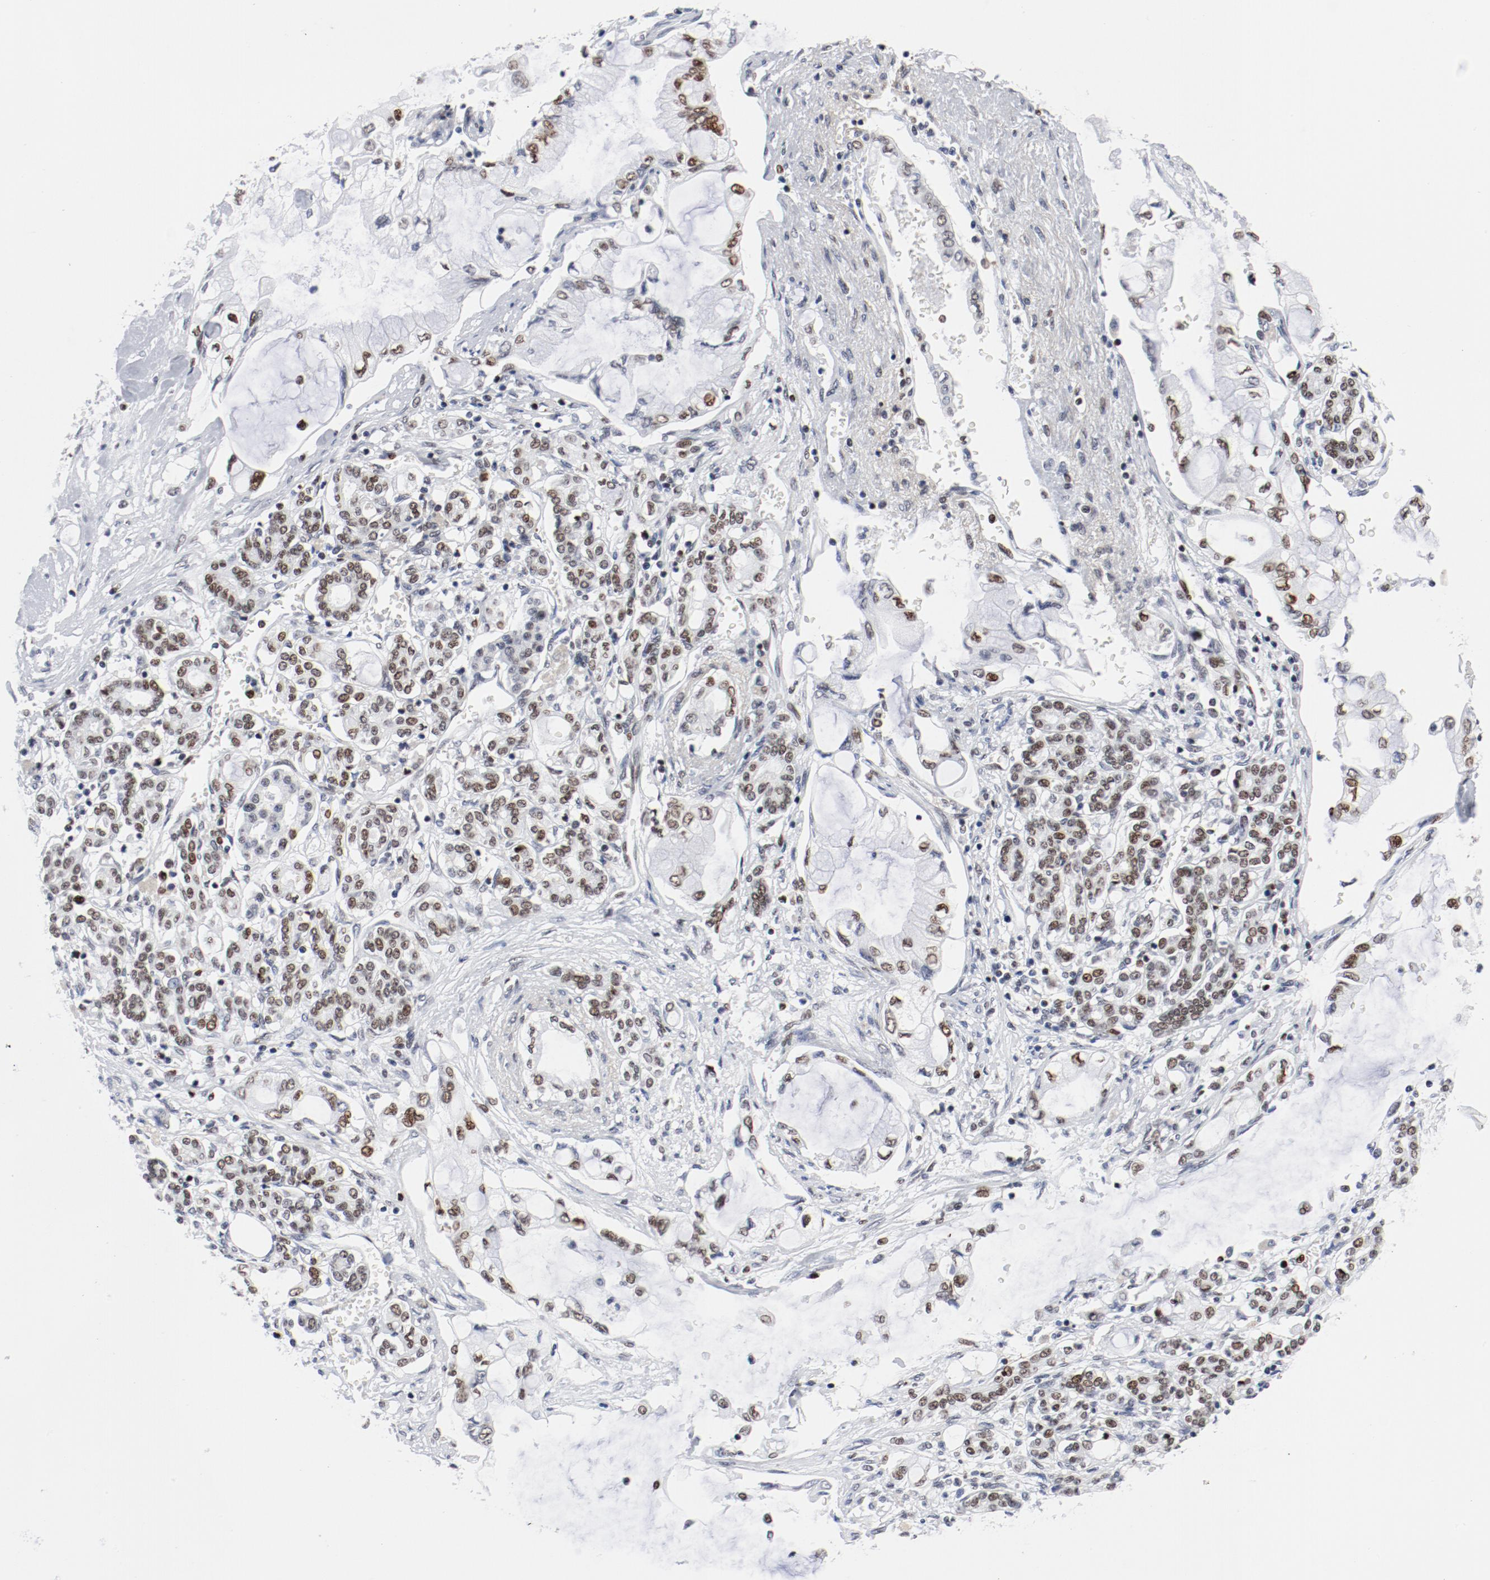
{"staining": {"intensity": "moderate", "quantity": ">75%", "location": "nuclear"}, "tissue": "pancreatic cancer", "cell_type": "Tumor cells", "image_type": "cancer", "snomed": [{"axis": "morphology", "description": "Adenocarcinoma, NOS"}, {"axis": "topography", "description": "Pancreas"}], "caption": "Immunohistochemistry histopathology image of human pancreatic adenocarcinoma stained for a protein (brown), which shows medium levels of moderate nuclear positivity in about >75% of tumor cells.", "gene": "POLD1", "patient": {"sex": "female", "age": 70}}